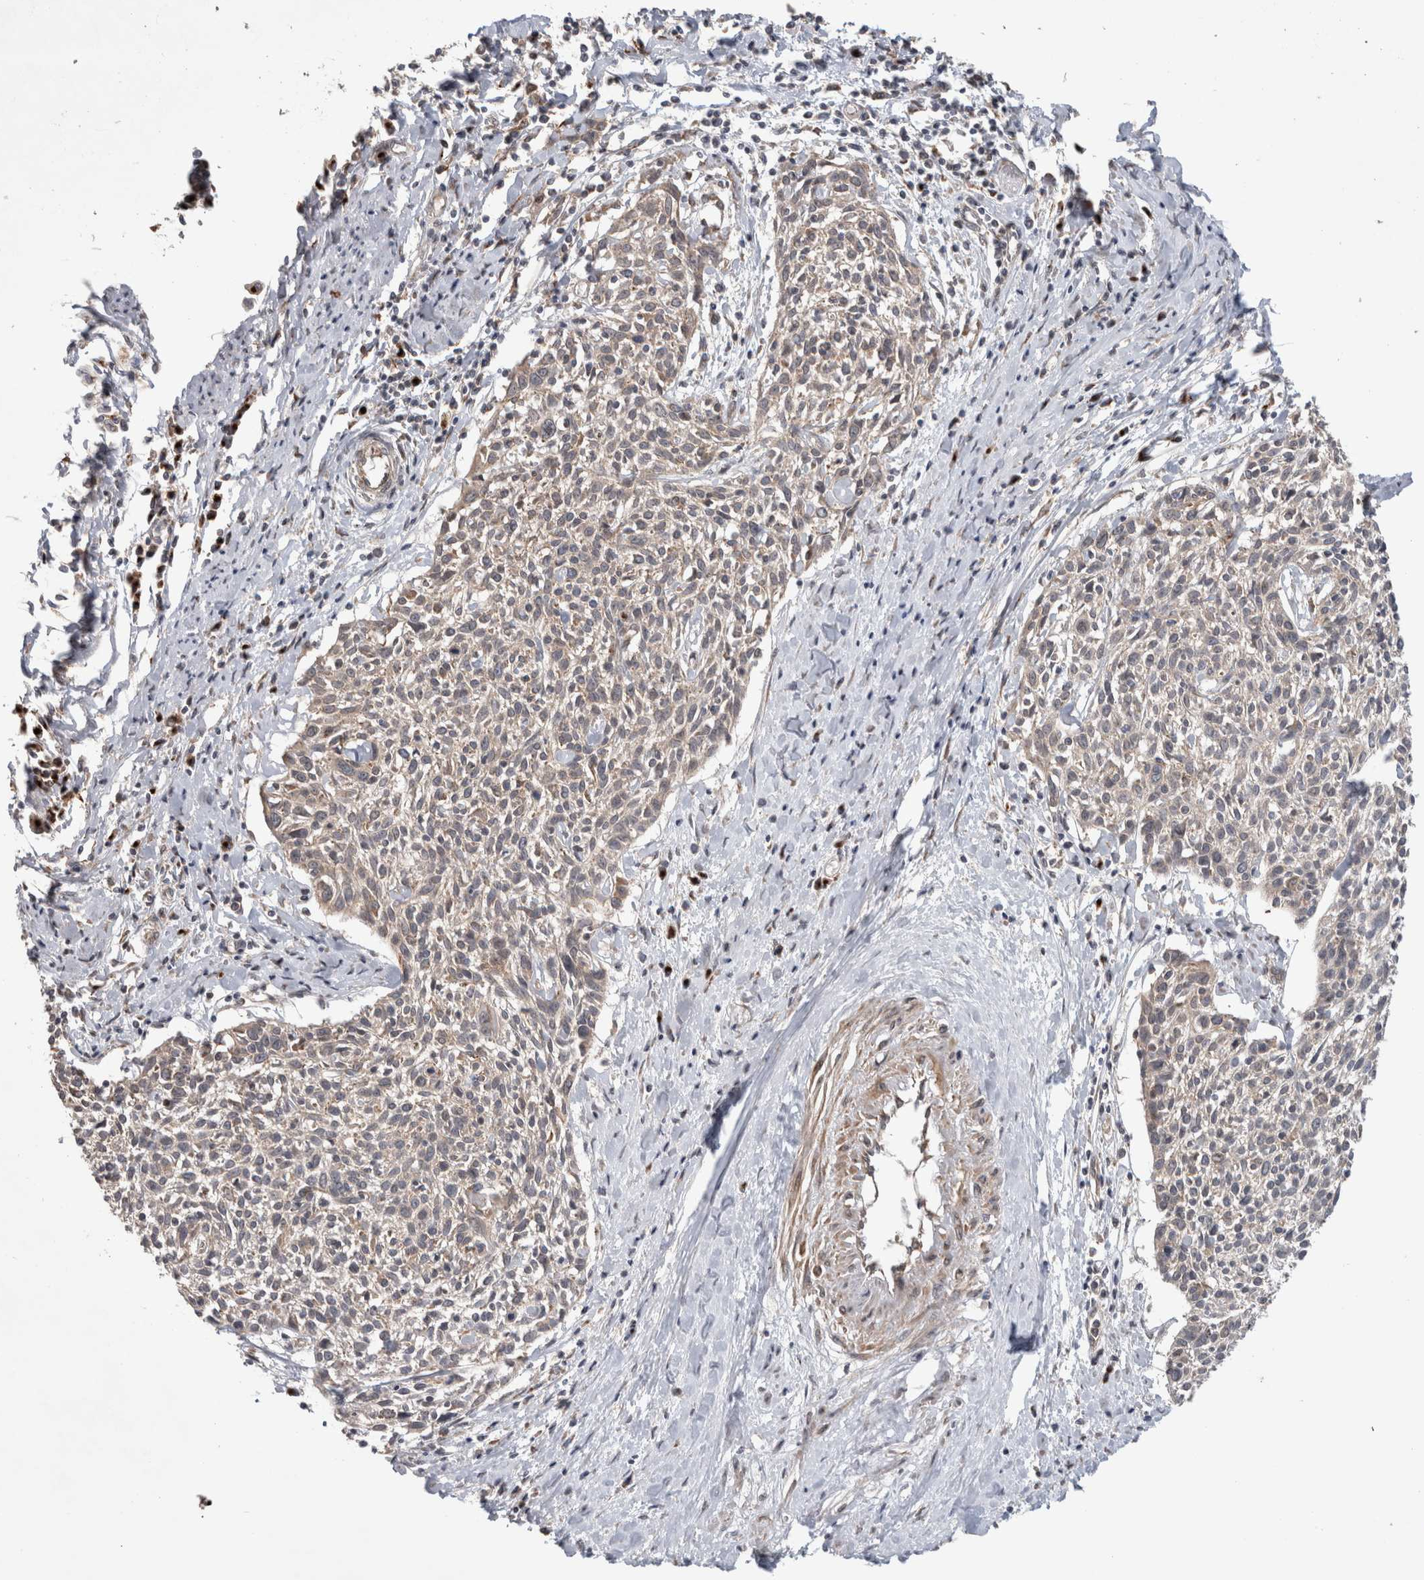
{"staining": {"intensity": "weak", "quantity": ">75%", "location": "cytoplasmic/membranous"}, "tissue": "cervical cancer", "cell_type": "Tumor cells", "image_type": "cancer", "snomed": [{"axis": "morphology", "description": "Squamous cell carcinoma, NOS"}, {"axis": "topography", "description": "Cervix"}], "caption": "Cervical squamous cell carcinoma stained with immunohistochemistry exhibits weak cytoplasmic/membranous staining in about >75% of tumor cells.", "gene": "TRIM5", "patient": {"sex": "female", "age": 51}}